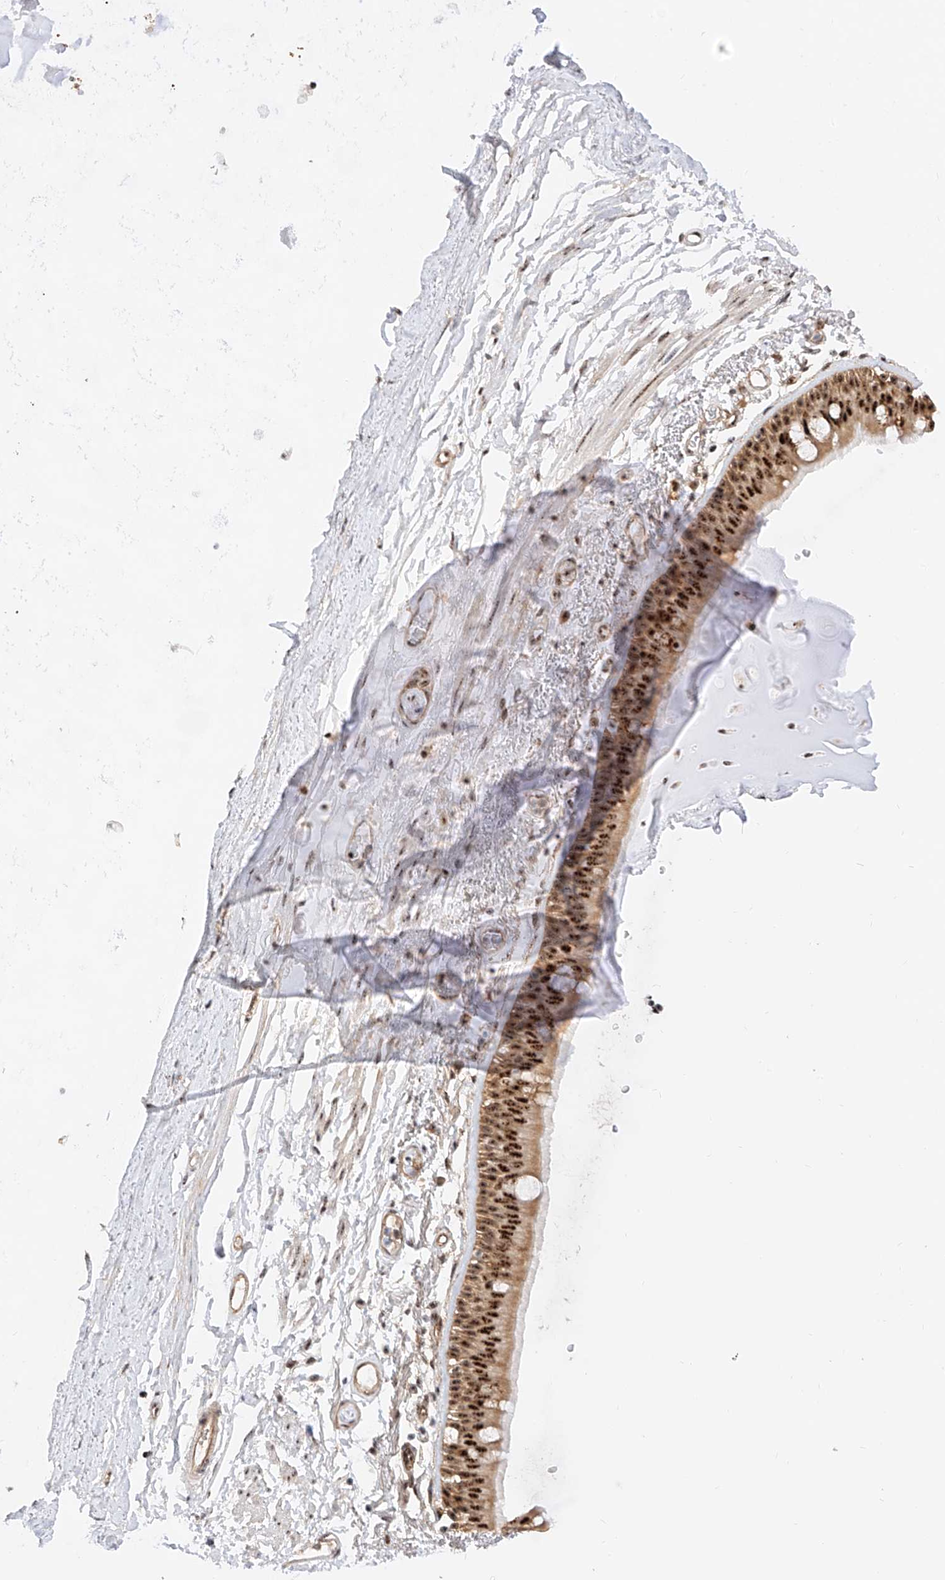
{"staining": {"intensity": "strong", "quantity": "25%-75%", "location": "cytoplasmic/membranous,nuclear"}, "tissue": "bronchus", "cell_type": "Respiratory epithelial cells", "image_type": "normal", "snomed": [{"axis": "morphology", "description": "Normal tissue, NOS"}, {"axis": "topography", "description": "Lymph node"}, {"axis": "topography", "description": "Bronchus"}], "caption": "Immunohistochemical staining of normal bronchus displays high levels of strong cytoplasmic/membranous,nuclear staining in approximately 25%-75% of respiratory epithelial cells. The staining was performed using DAB (3,3'-diaminobenzidine), with brown indicating positive protein expression. Nuclei are stained blue with hematoxylin.", "gene": "ATXN7L2", "patient": {"sex": "female", "age": 70}}